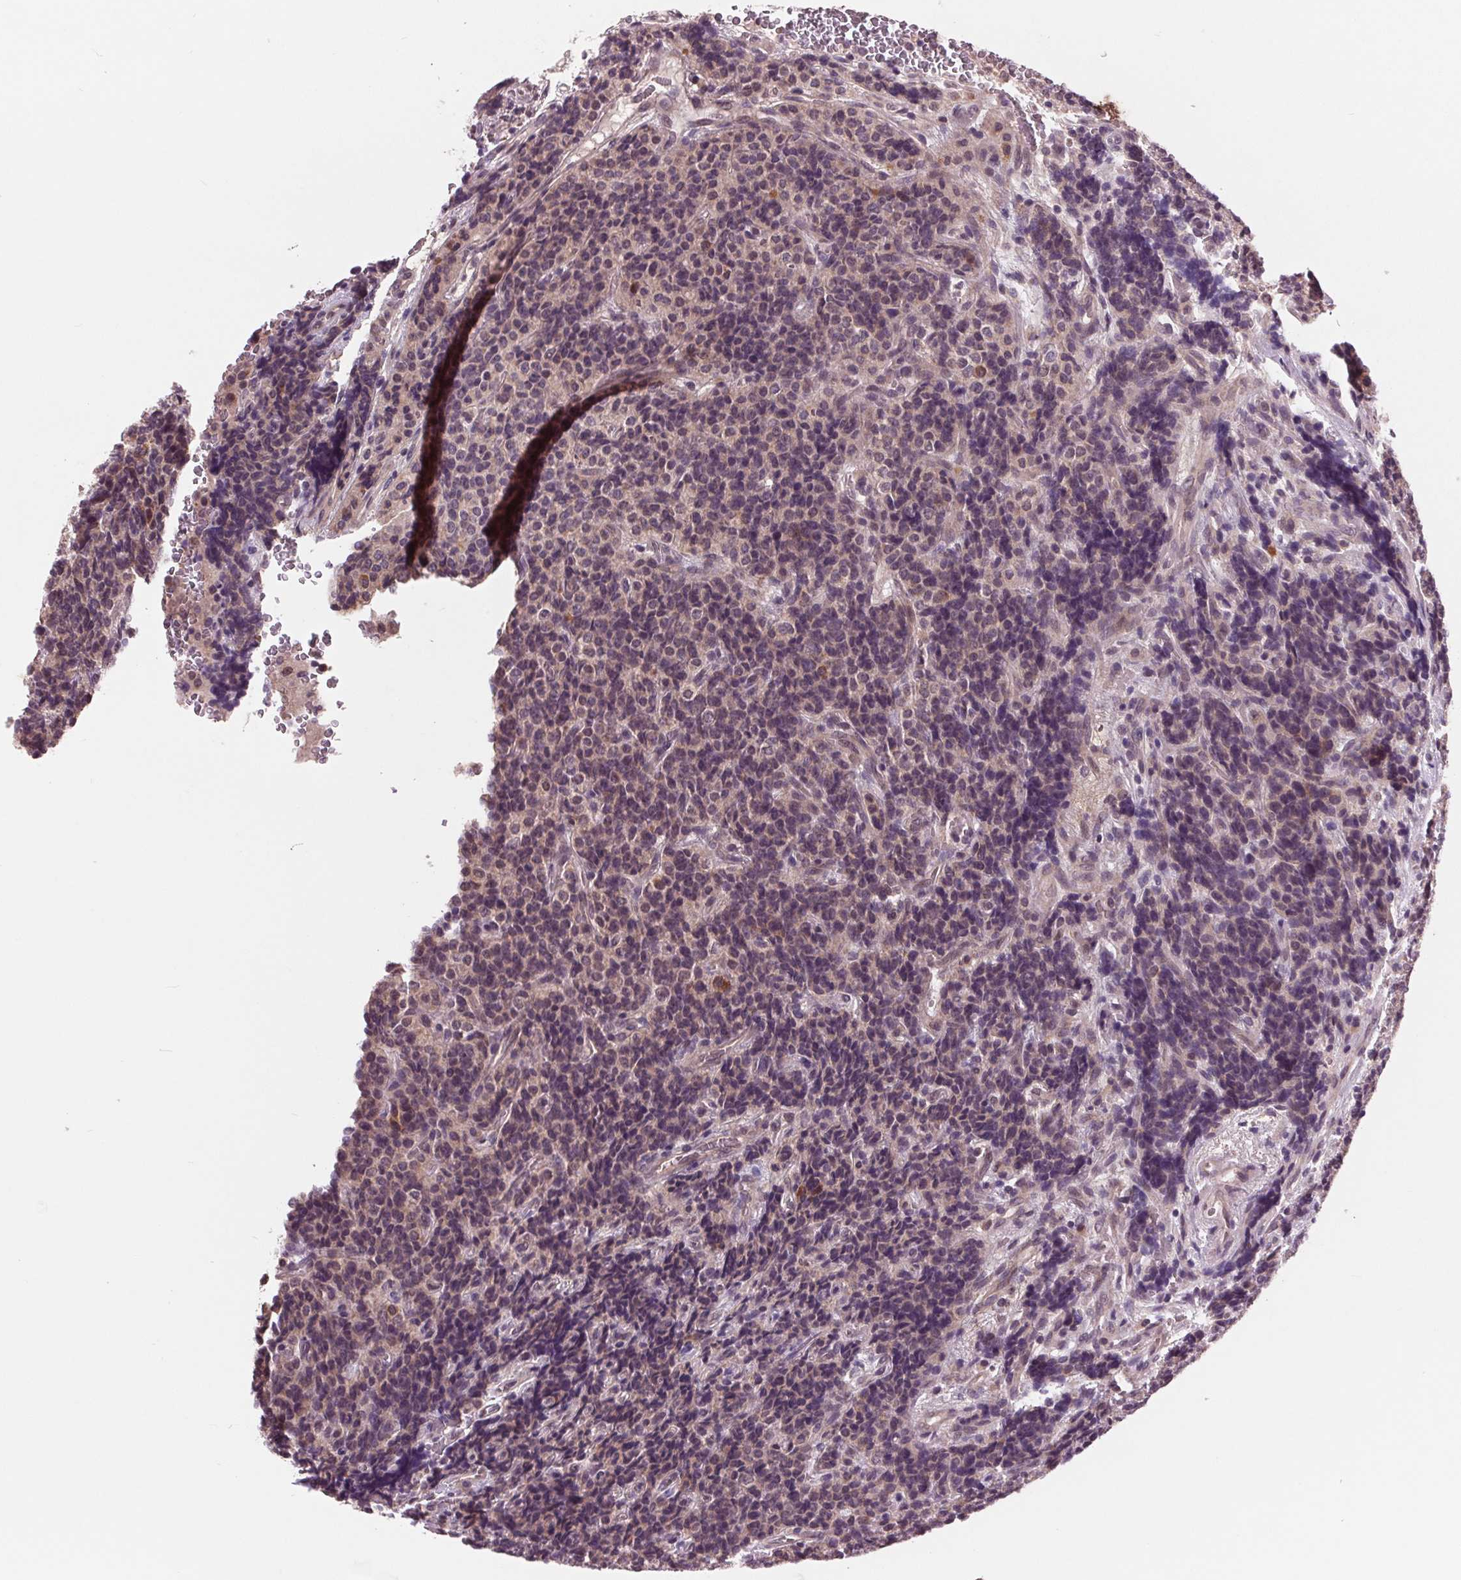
{"staining": {"intensity": "moderate", "quantity": "<25%", "location": "cytoplasmic/membranous"}, "tissue": "carcinoid", "cell_type": "Tumor cells", "image_type": "cancer", "snomed": [{"axis": "morphology", "description": "Carcinoid, malignant, NOS"}, {"axis": "topography", "description": "Pancreas"}], "caption": "A histopathology image of malignant carcinoid stained for a protein displays moderate cytoplasmic/membranous brown staining in tumor cells.", "gene": "MAPK8", "patient": {"sex": "male", "age": 36}}